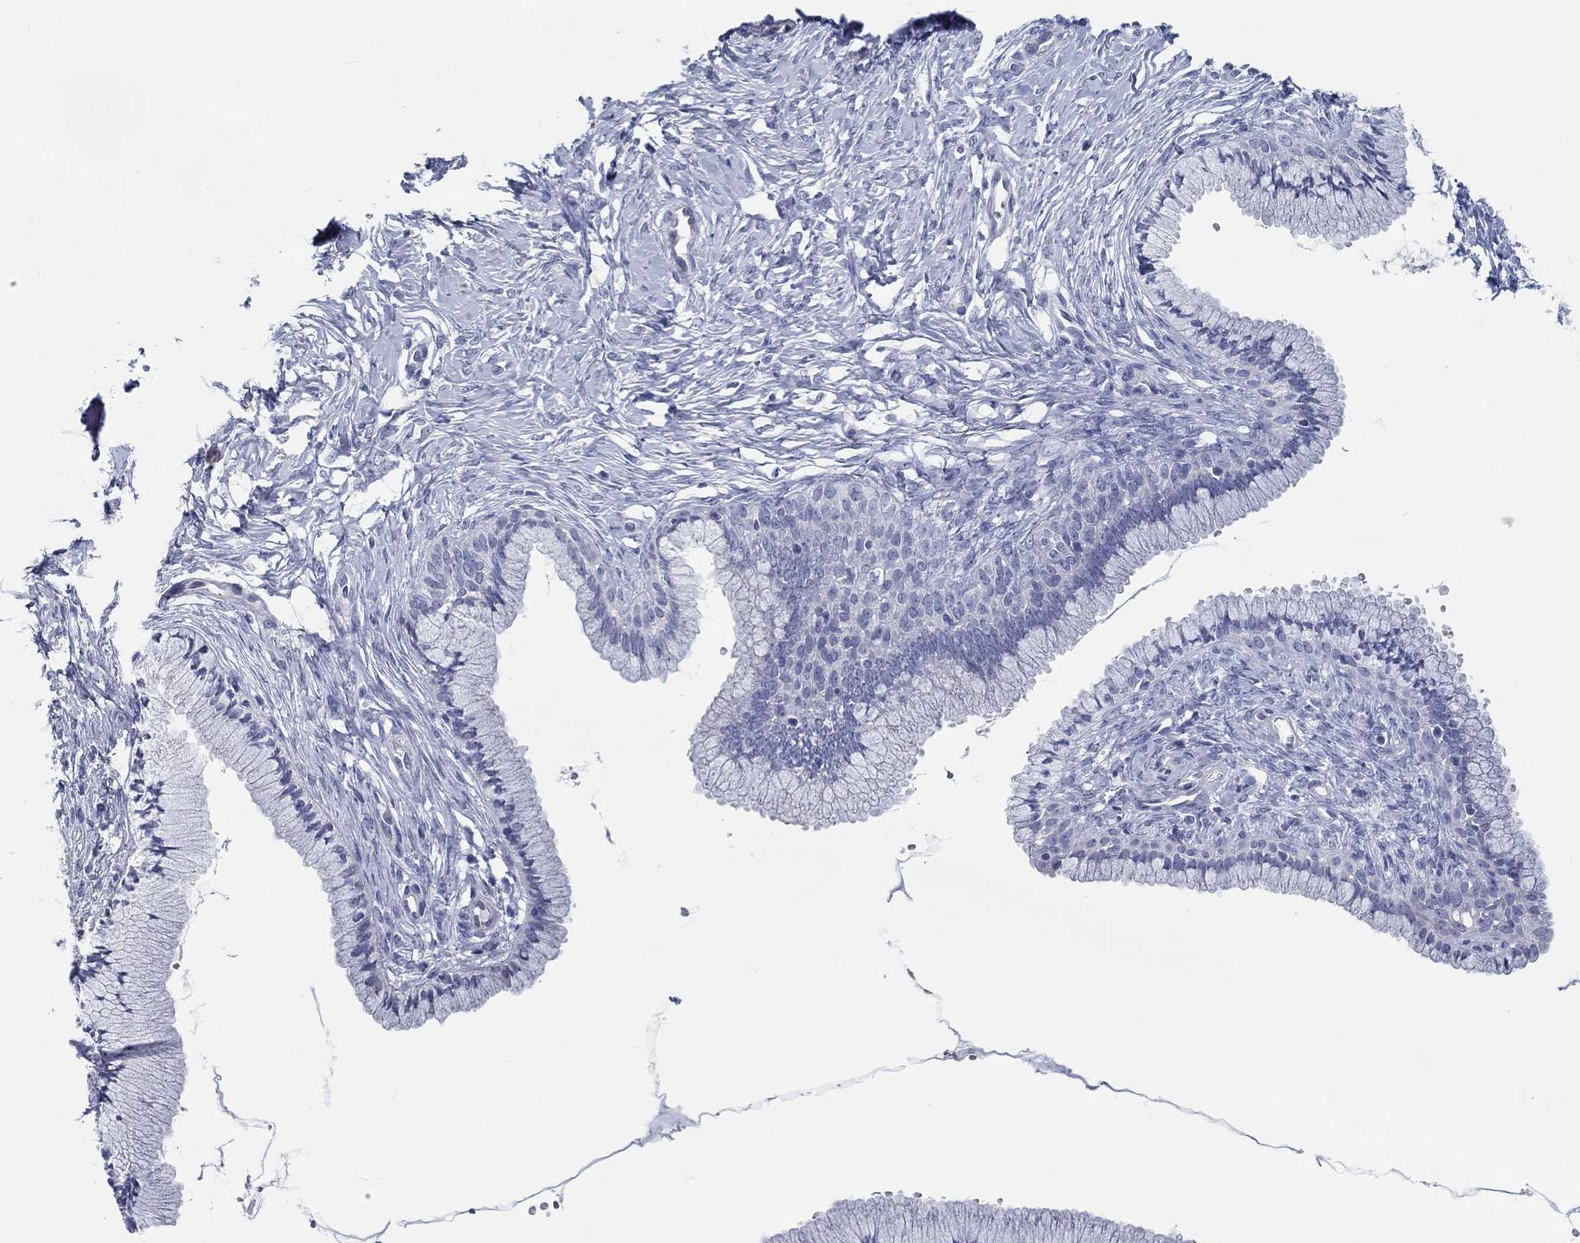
{"staining": {"intensity": "negative", "quantity": "none", "location": "none"}, "tissue": "cervix", "cell_type": "Glandular cells", "image_type": "normal", "snomed": [{"axis": "morphology", "description": "Normal tissue, NOS"}, {"axis": "topography", "description": "Cervix"}], "caption": "Benign cervix was stained to show a protein in brown. There is no significant expression in glandular cells.", "gene": "CRYGD", "patient": {"sex": "female", "age": 37}}